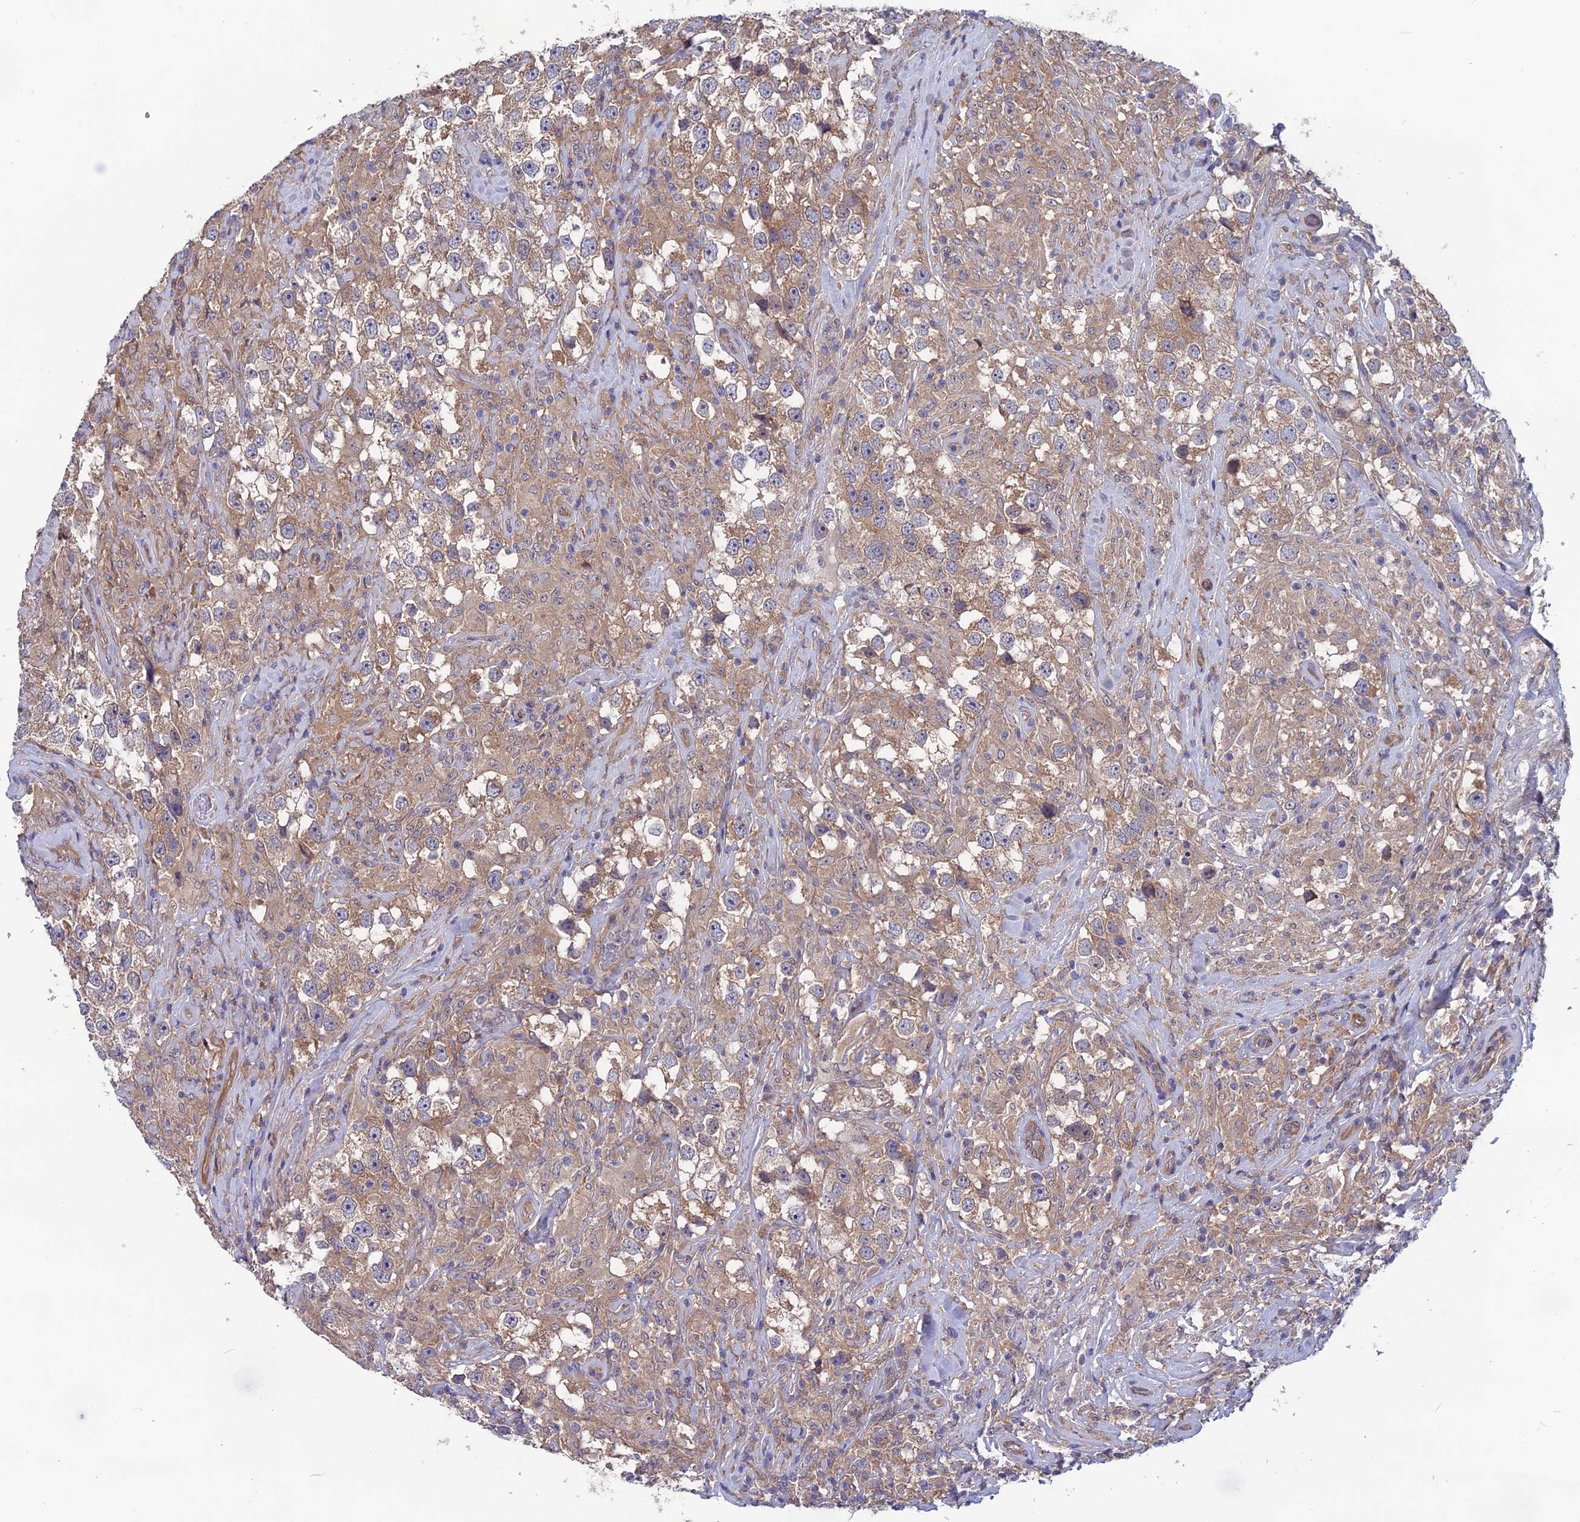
{"staining": {"intensity": "moderate", "quantity": "25%-75%", "location": "cytoplasmic/membranous"}, "tissue": "testis cancer", "cell_type": "Tumor cells", "image_type": "cancer", "snomed": [{"axis": "morphology", "description": "Seminoma, NOS"}, {"axis": "topography", "description": "Testis"}], "caption": "Protein expression analysis of human testis seminoma reveals moderate cytoplasmic/membranous staining in approximately 25%-75% of tumor cells.", "gene": "MAST2", "patient": {"sex": "male", "age": 46}}